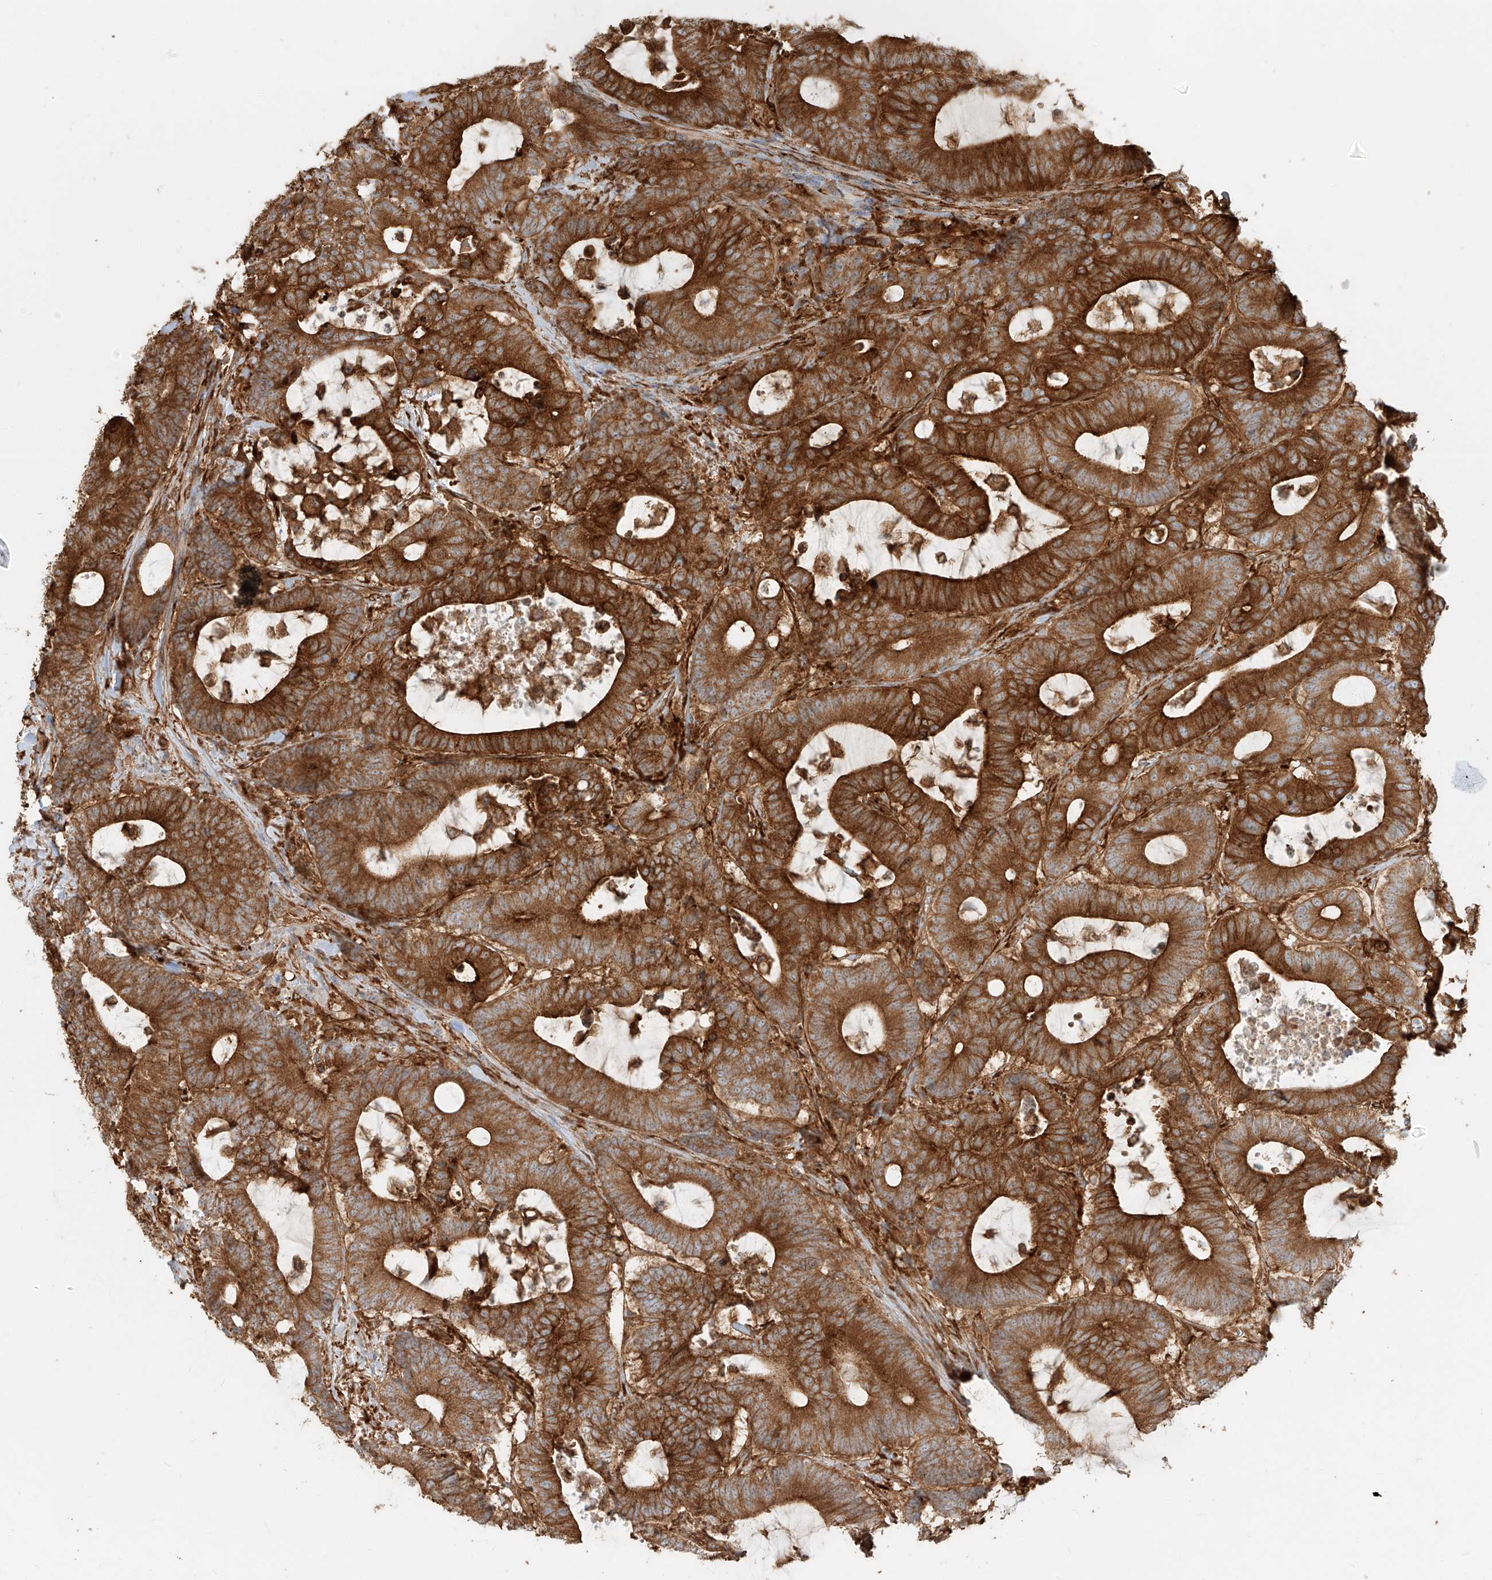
{"staining": {"intensity": "strong", "quantity": ">75%", "location": "cytoplasmic/membranous"}, "tissue": "colorectal cancer", "cell_type": "Tumor cells", "image_type": "cancer", "snomed": [{"axis": "morphology", "description": "Adenocarcinoma, NOS"}, {"axis": "topography", "description": "Colon"}], "caption": "Strong cytoplasmic/membranous positivity is seen in about >75% of tumor cells in adenocarcinoma (colorectal).", "gene": "SNX9", "patient": {"sex": "female", "age": 84}}